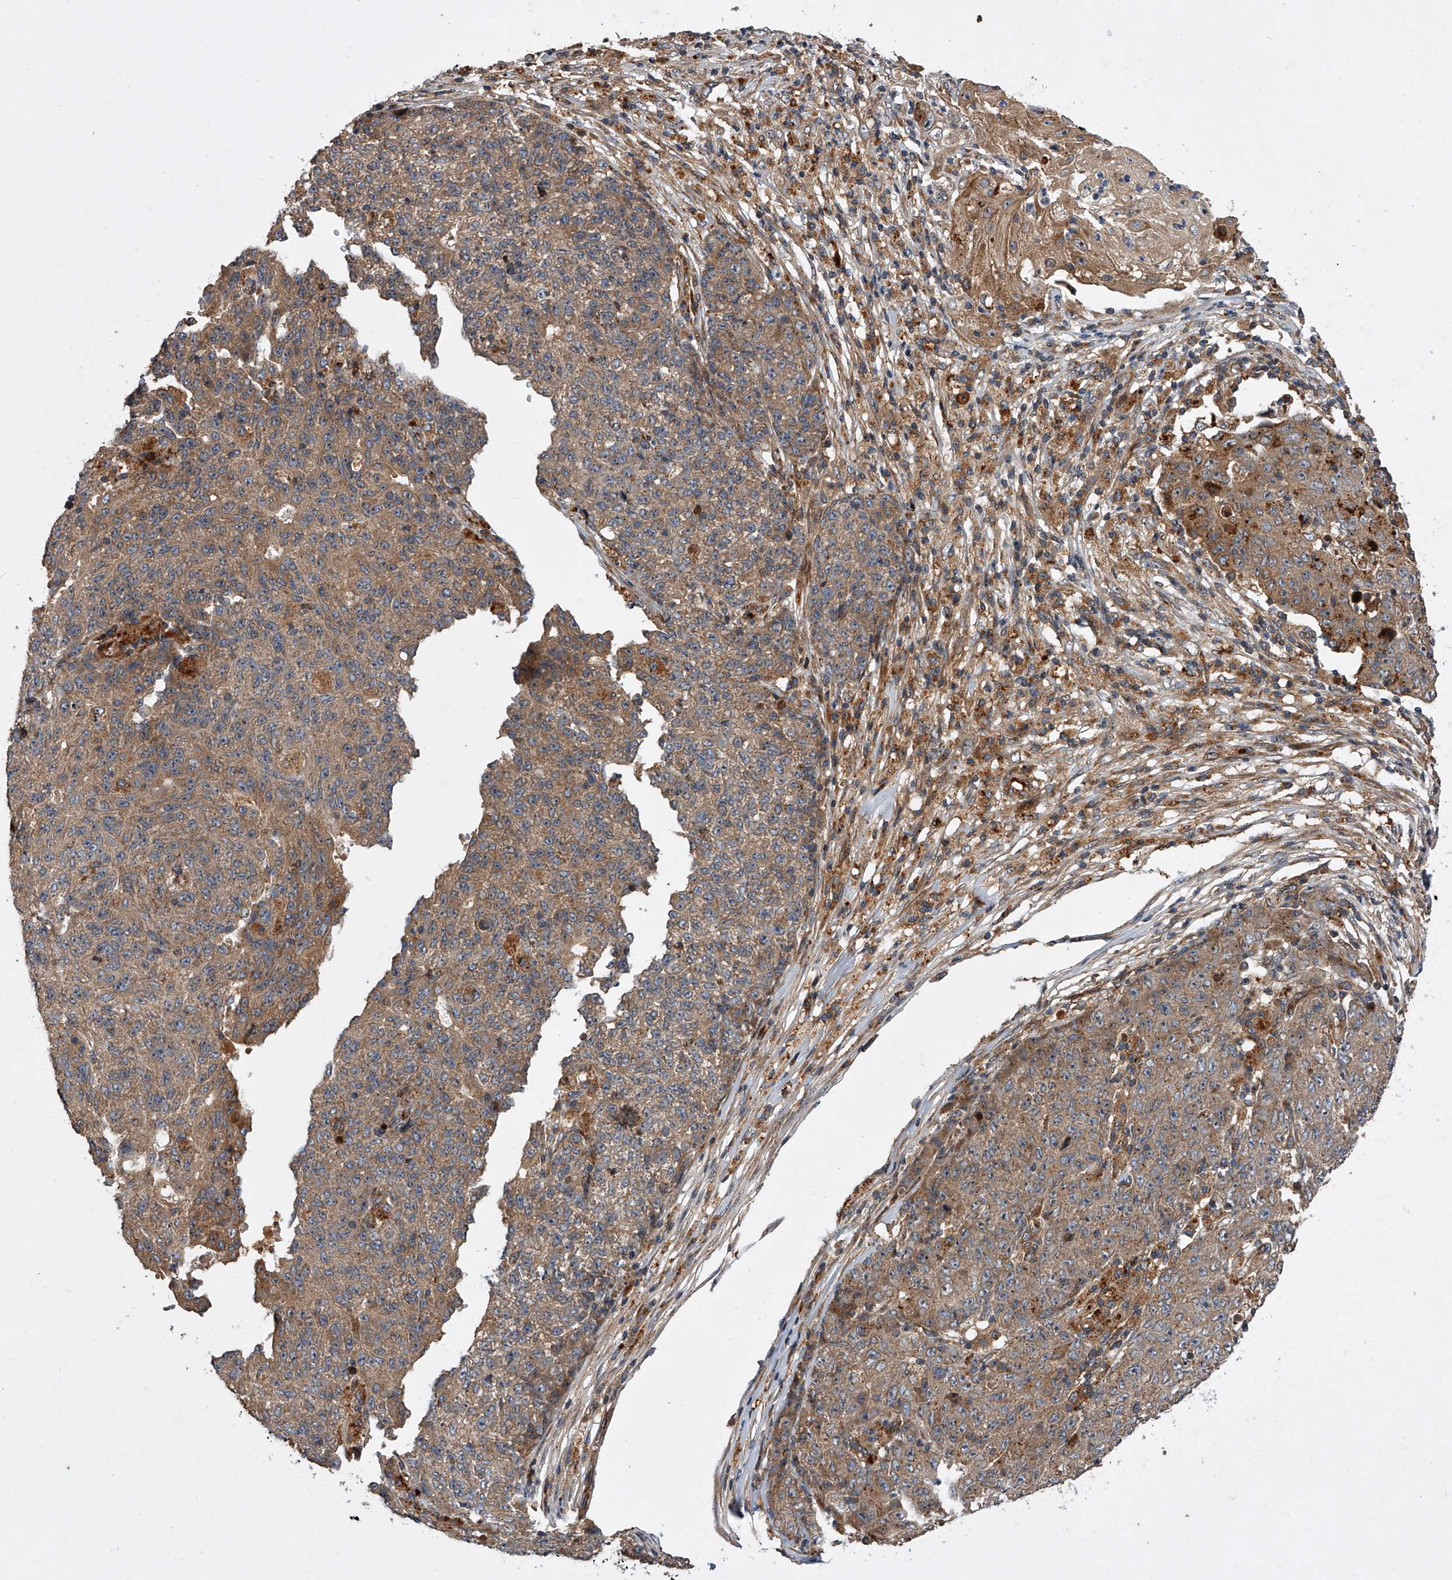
{"staining": {"intensity": "moderate", "quantity": ">75%", "location": "cytoplasmic/membranous"}, "tissue": "ovarian cancer", "cell_type": "Tumor cells", "image_type": "cancer", "snomed": [{"axis": "morphology", "description": "Carcinoma, endometroid"}, {"axis": "topography", "description": "Ovary"}], "caption": "Protein expression analysis of ovarian cancer (endometroid carcinoma) displays moderate cytoplasmic/membranous staining in approximately >75% of tumor cells.", "gene": "USP47", "patient": {"sex": "female", "age": 42}}